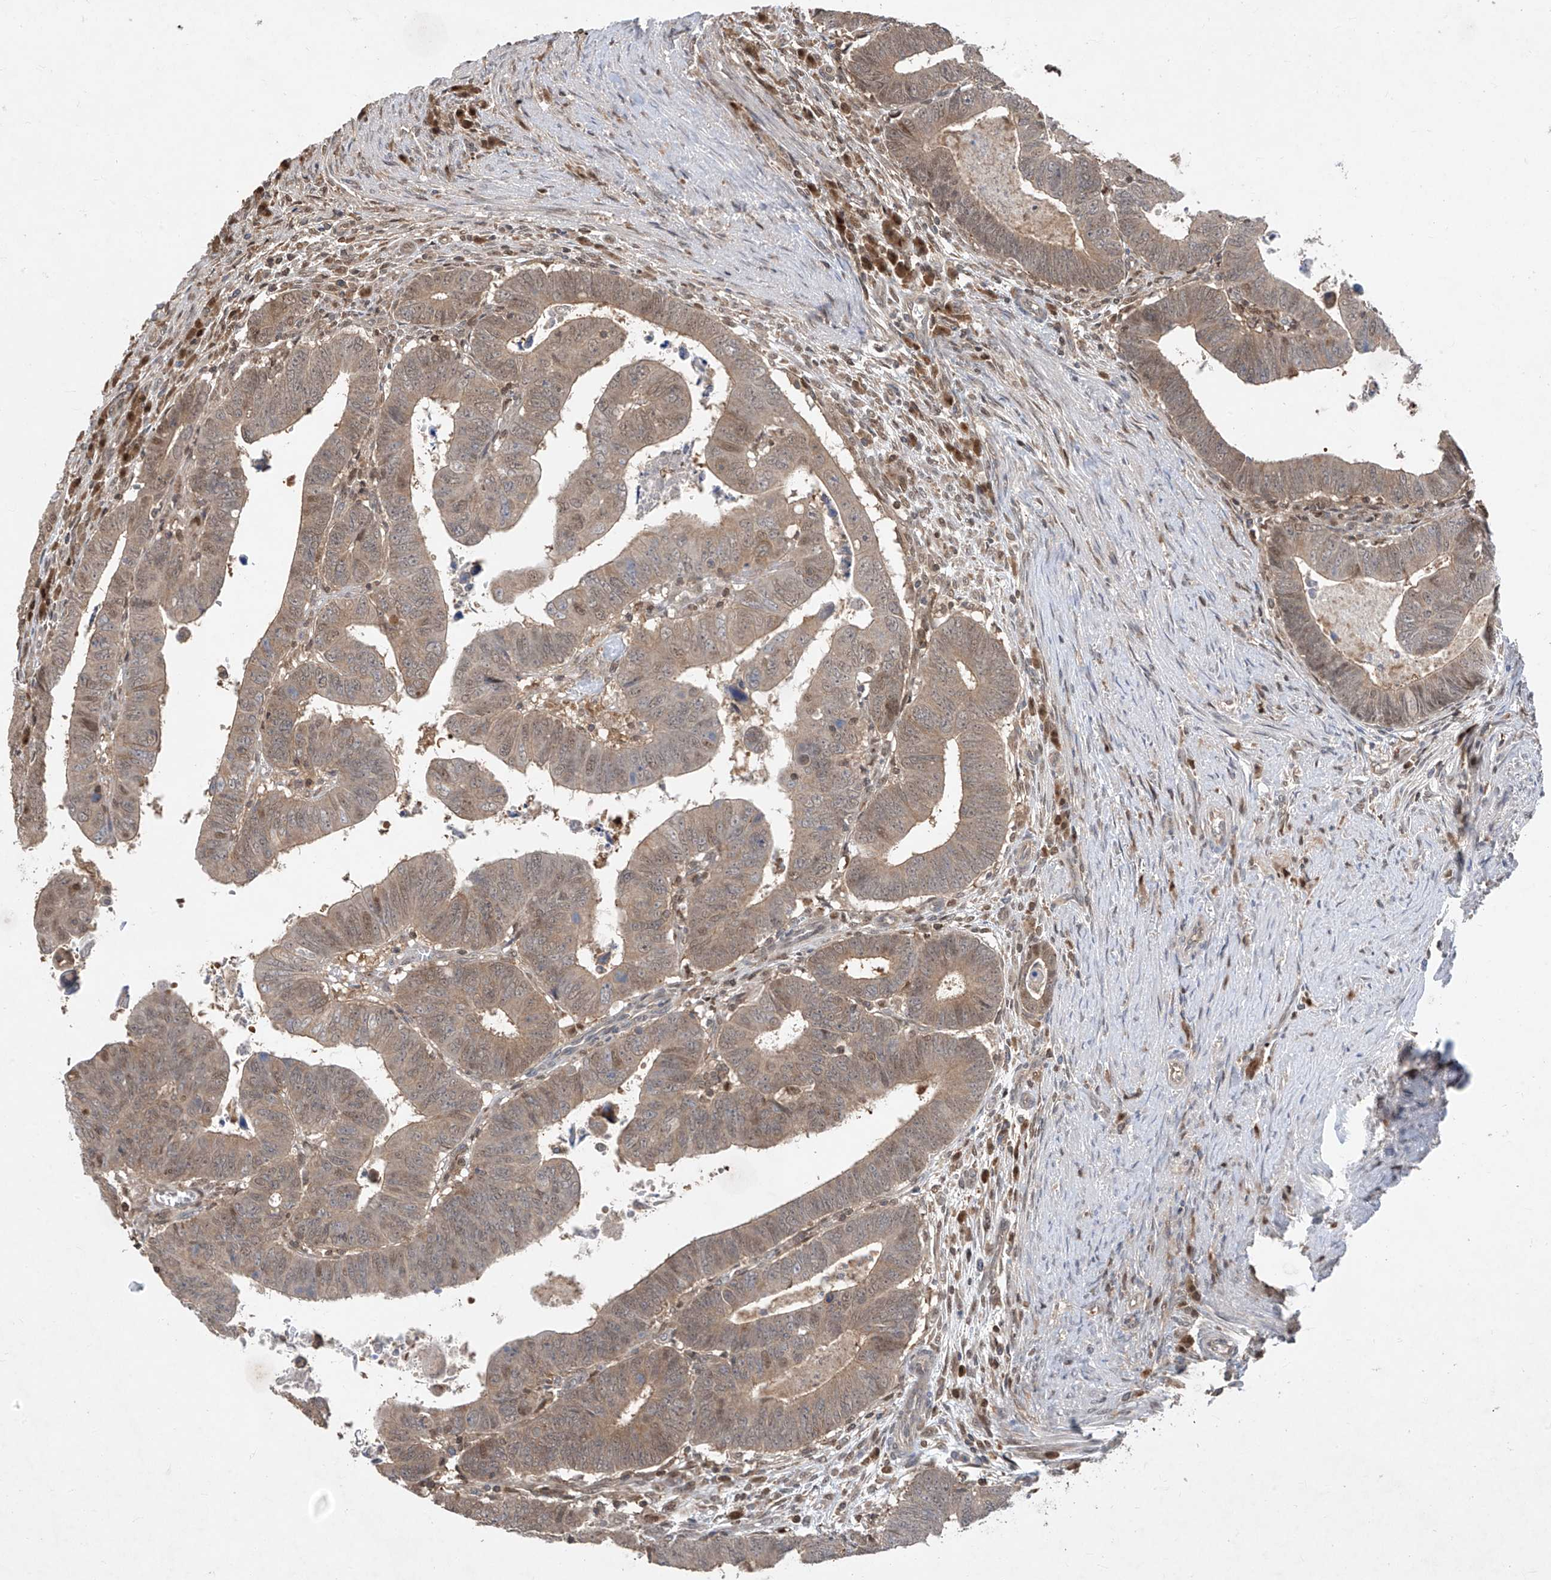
{"staining": {"intensity": "weak", "quantity": "<25%", "location": "cytoplasmic/membranous,nuclear"}, "tissue": "colorectal cancer", "cell_type": "Tumor cells", "image_type": "cancer", "snomed": [{"axis": "morphology", "description": "Normal tissue, NOS"}, {"axis": "morphology", "description": "Adenocarcinoma, NOS"}, {"axis": "topography", "description": "Rectum"}], "caption": "High magnification brightfield microscopy of colorectal adenocarcinoma stained with DAB (brown) and counterstained with hematoxylin (blue): tumor cells show no significant staining.", "gene": "ZNF358", "patient": {"sex": "female", "age": 65}}